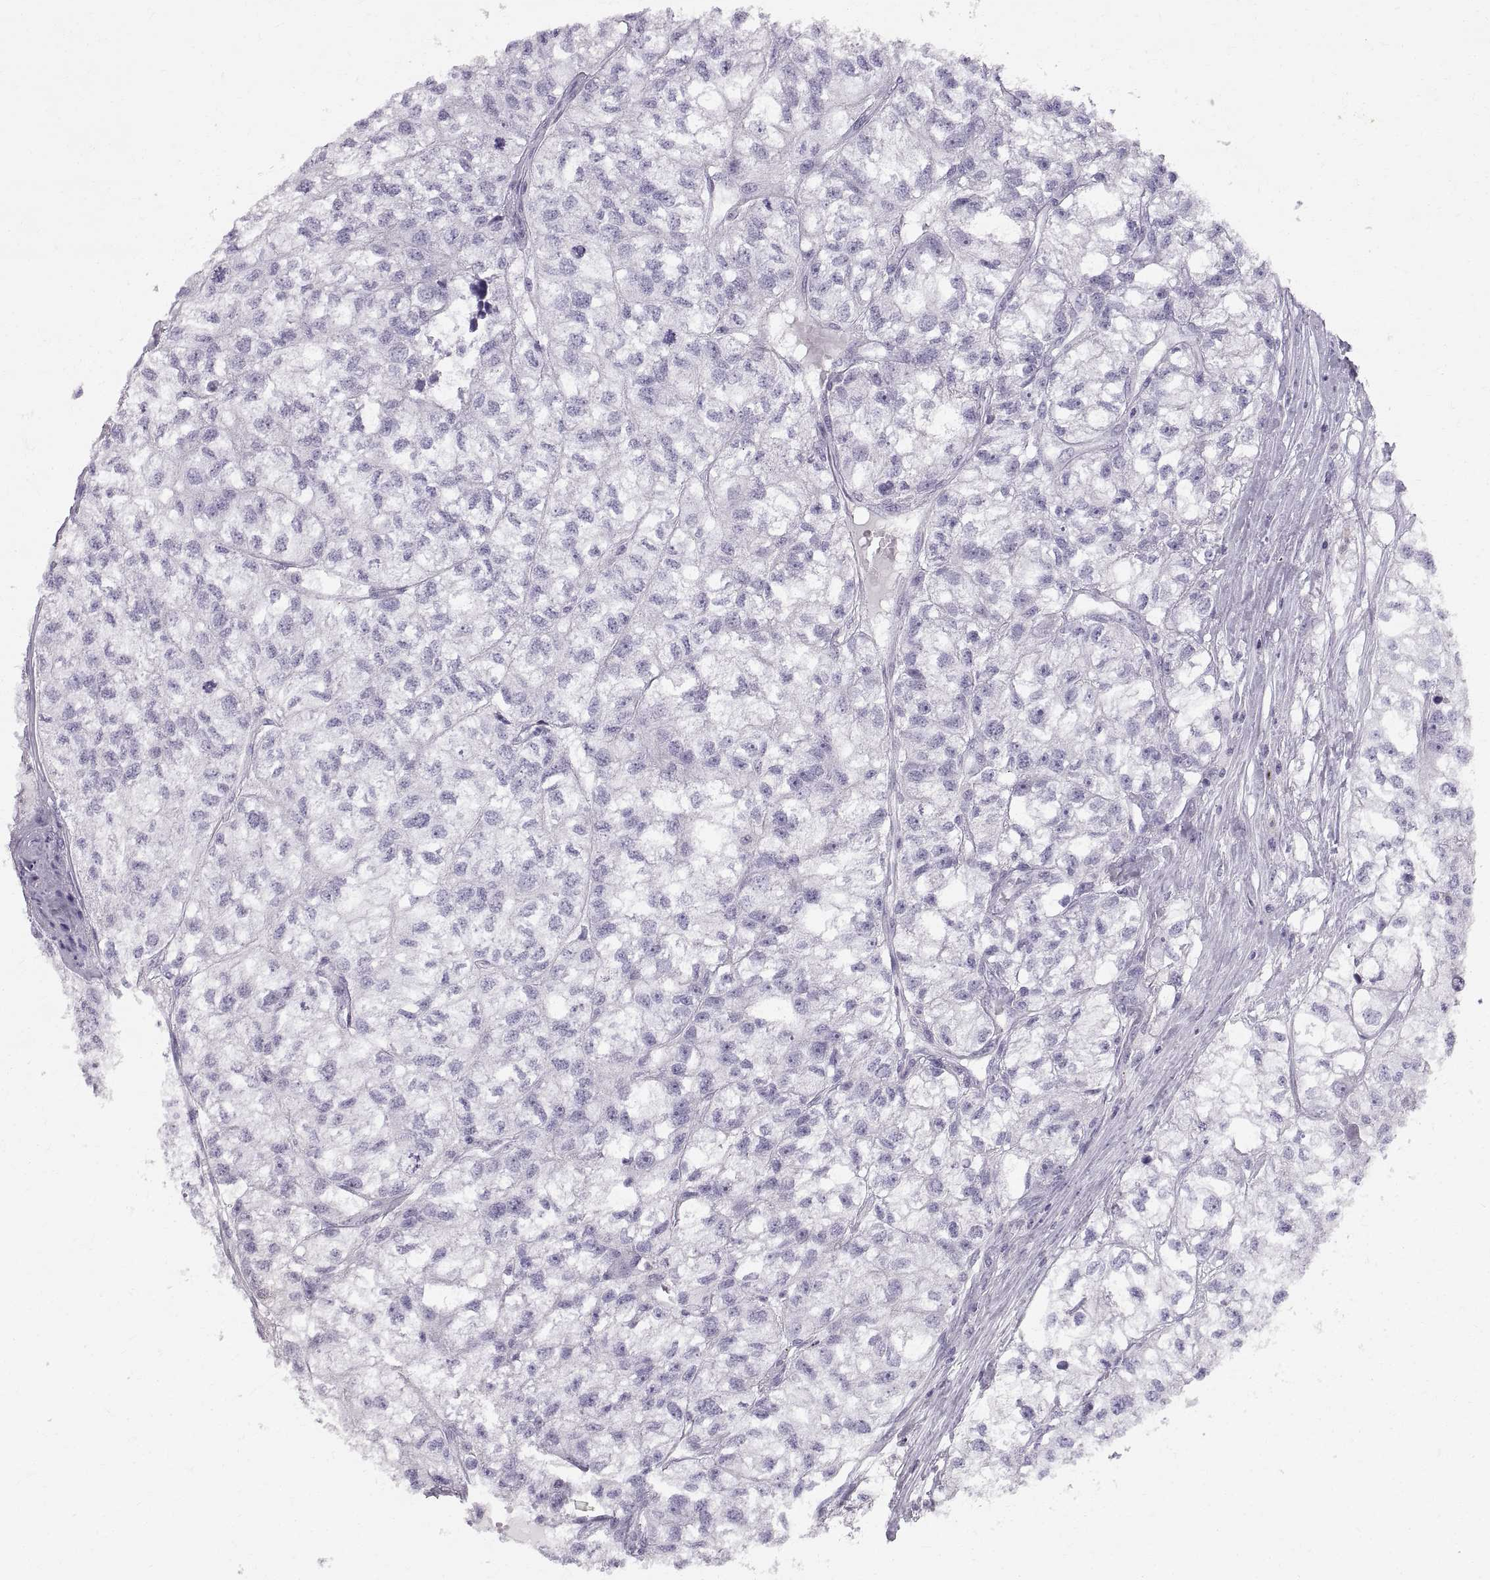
{"staining": {"intensity": "negative", "quantity": "none", "location": "none"}, "tissue": "renal cancer", "cell_type": "Tumor cells", "image_type": "cancer", "snomed": [{"axis": "morphology", "description": "Adenocarcinoma, NOS"}, {"axis": "topography", "description": "Kidney"}], "caption": "DAB immunohistochemical staining of human renal cancer (adenocarcinoma) exhibits no significant staining in tumor cells. (IHC, brightfield microscopy, high magnification).", "gene": "SLC22A6", "patient": {"sex": "male", "age": 56}}